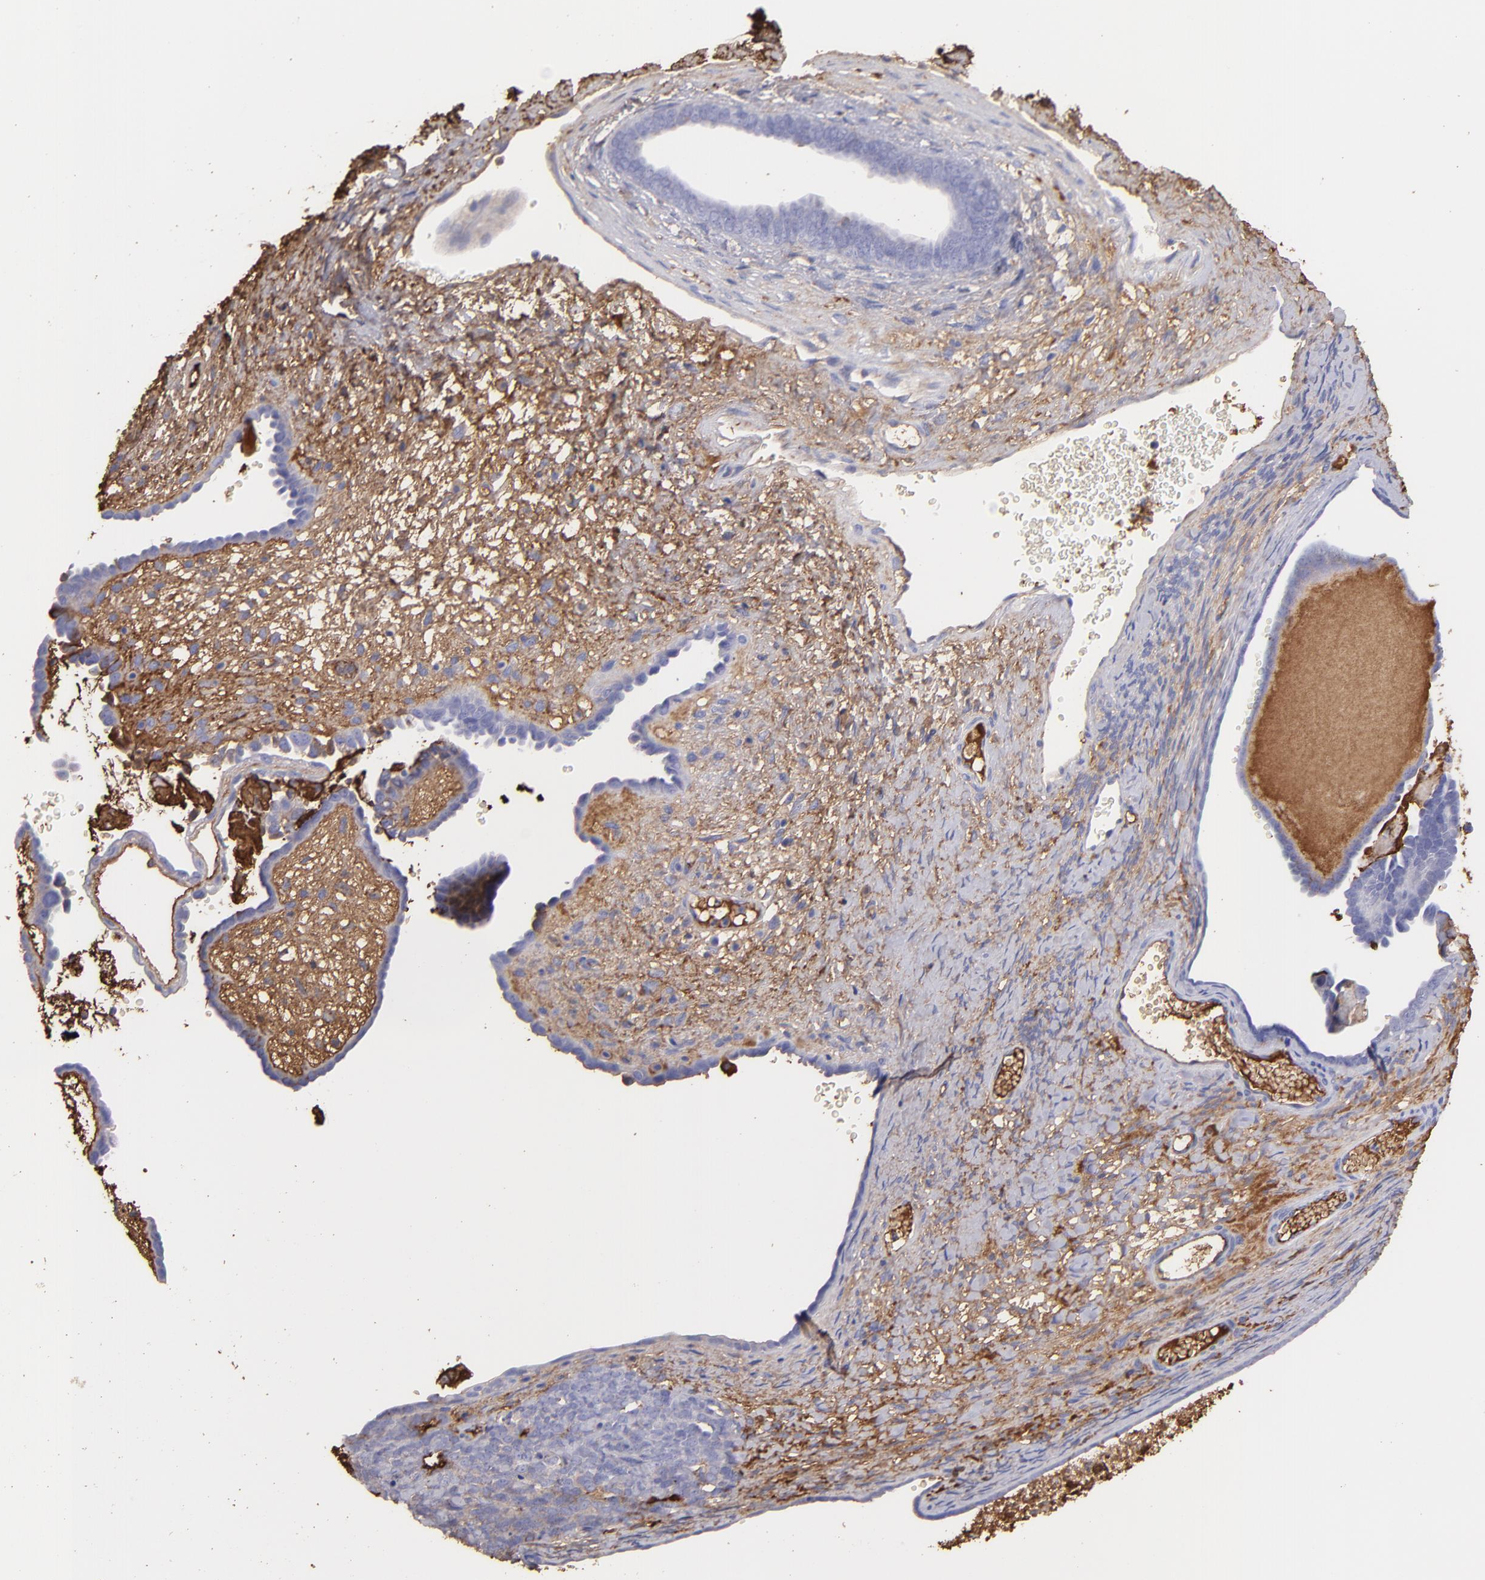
{"staining": {"intensity": "negative", "quantity": "none", "location": "none"}, "tissue": "endometrial cancer", "cell_type": "Tumor cells", "image_type": "cancer", "snomed": [{"axis": "morphology", "description": "Neoplasm, malignant, NOS"}, {"axis": "topography", "description": "Endometrium"}], "caption": "An image of human endometrial cancer is negative for staining in tumor cells.", "gene": "FGB", "patient": {"sex": "female", "age": 74}}